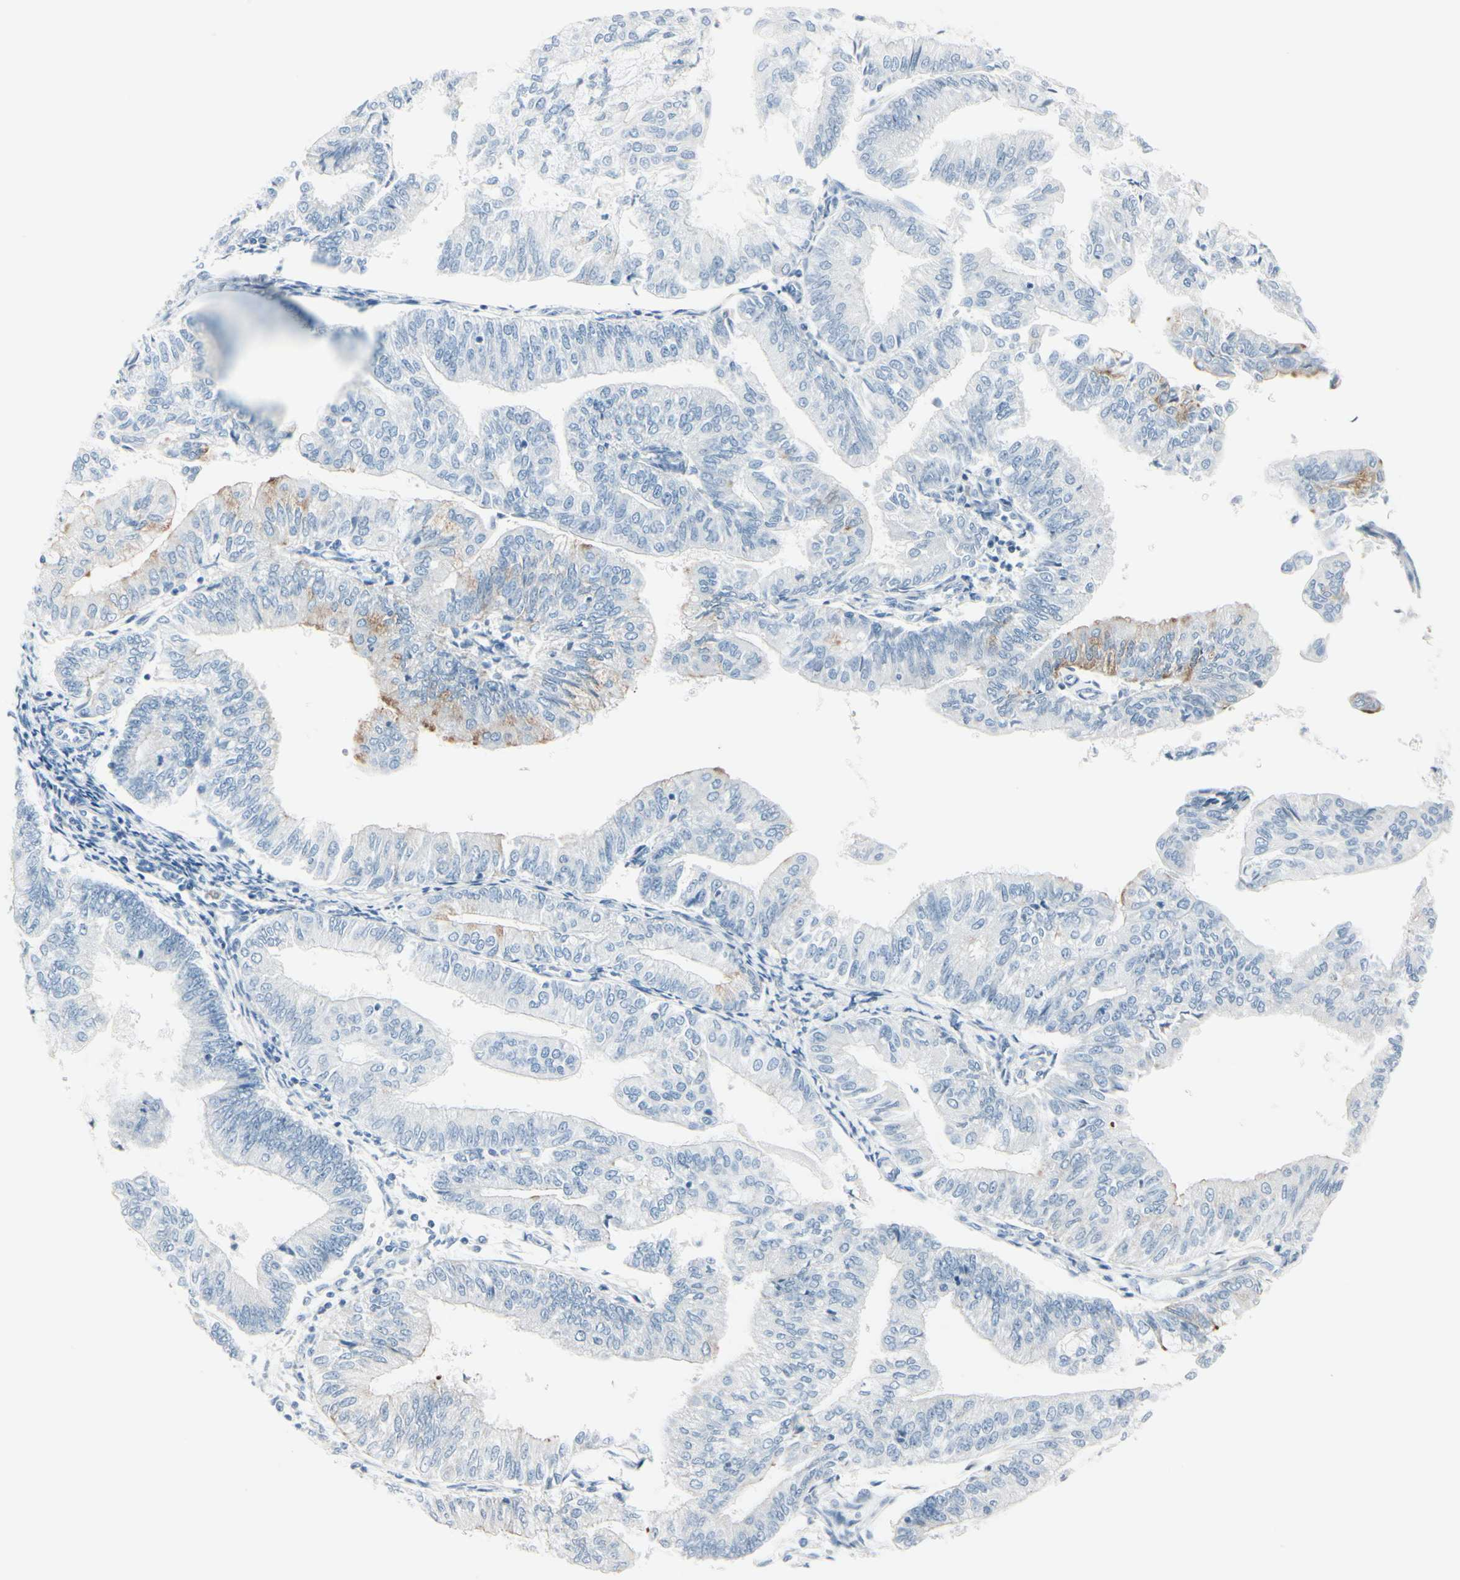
{"staining": {"intensity": "moderate", "quantity": "<25%", "location": "cytoplasmic/membranous"}, "tissue": "endometrial cancer", "cell_type": "Tumor cells", "image_type": "cancer", "snomed": [{"axis": "morphology", "description": "Adenocarcinoma, NOS"}, {"axis": "topography", "description": "Endometrium"}], "caption": "Immunohistochemical staining of human endometrial adenocarcinoma demonstrates moderate cytoplasmic/membranous protein expression in approximately <25% of tumor cells.", "gene": "CDHR5", "patient": {"sex": "female", "age": 59}}